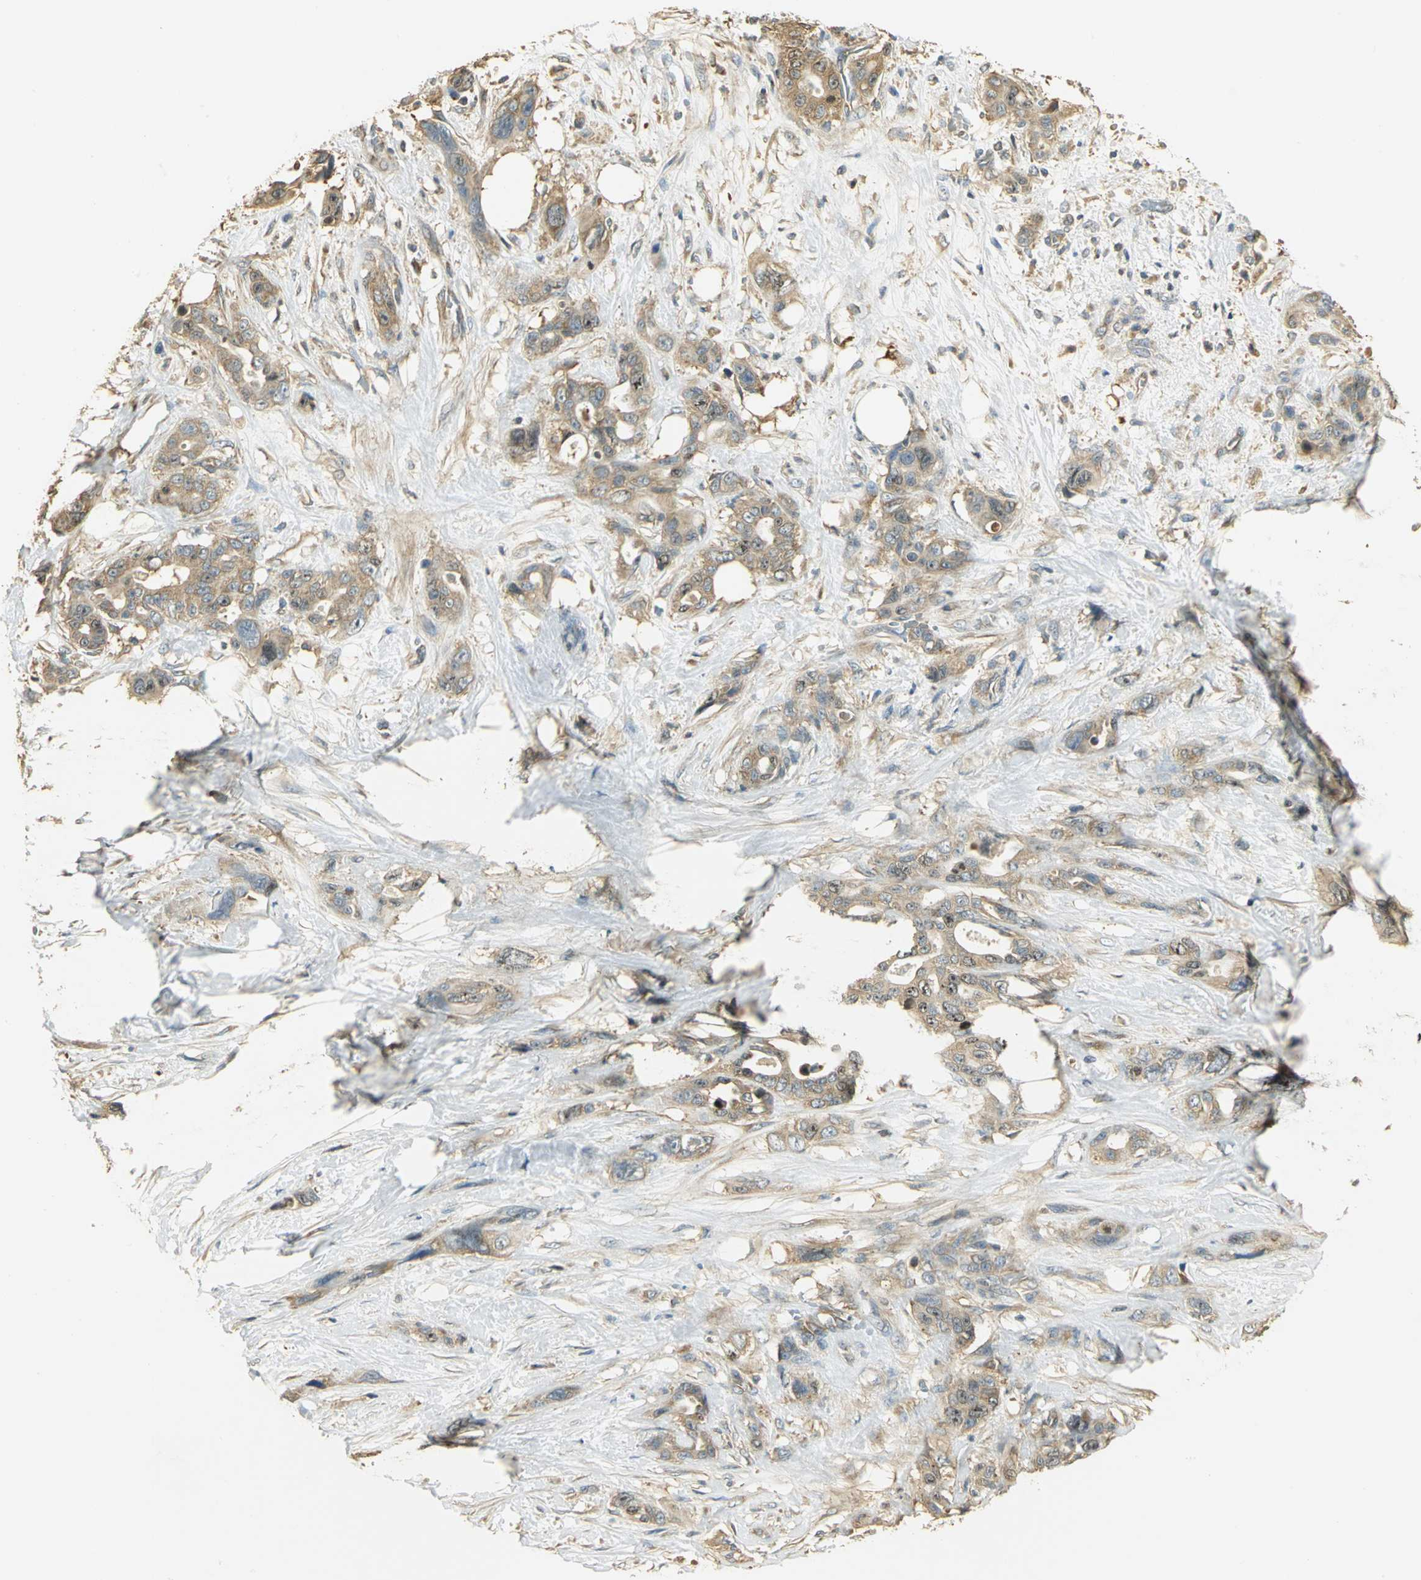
{"staining": {"intensity": "moderate", "quantity": ">75%", "location": "cytoplasmic/membranous"}, "tissue": "pancreatic cancer", "cell_type": "Tumor cells", "image_type": "cancer", "snomed": [{"axis": "morphology", "description": "Adenocarcinoma, NOS"}, {"axis": "topography", "description": "Pancreas"}], "caption": "Pancreatic cancer was stained to show a protein in brown. There is medium levels of moderate cytoplasmic/membranous staining in about >75% of tumor cells.", "gene": "RARS1", "patient": {"sex": "male", "age": 46}}